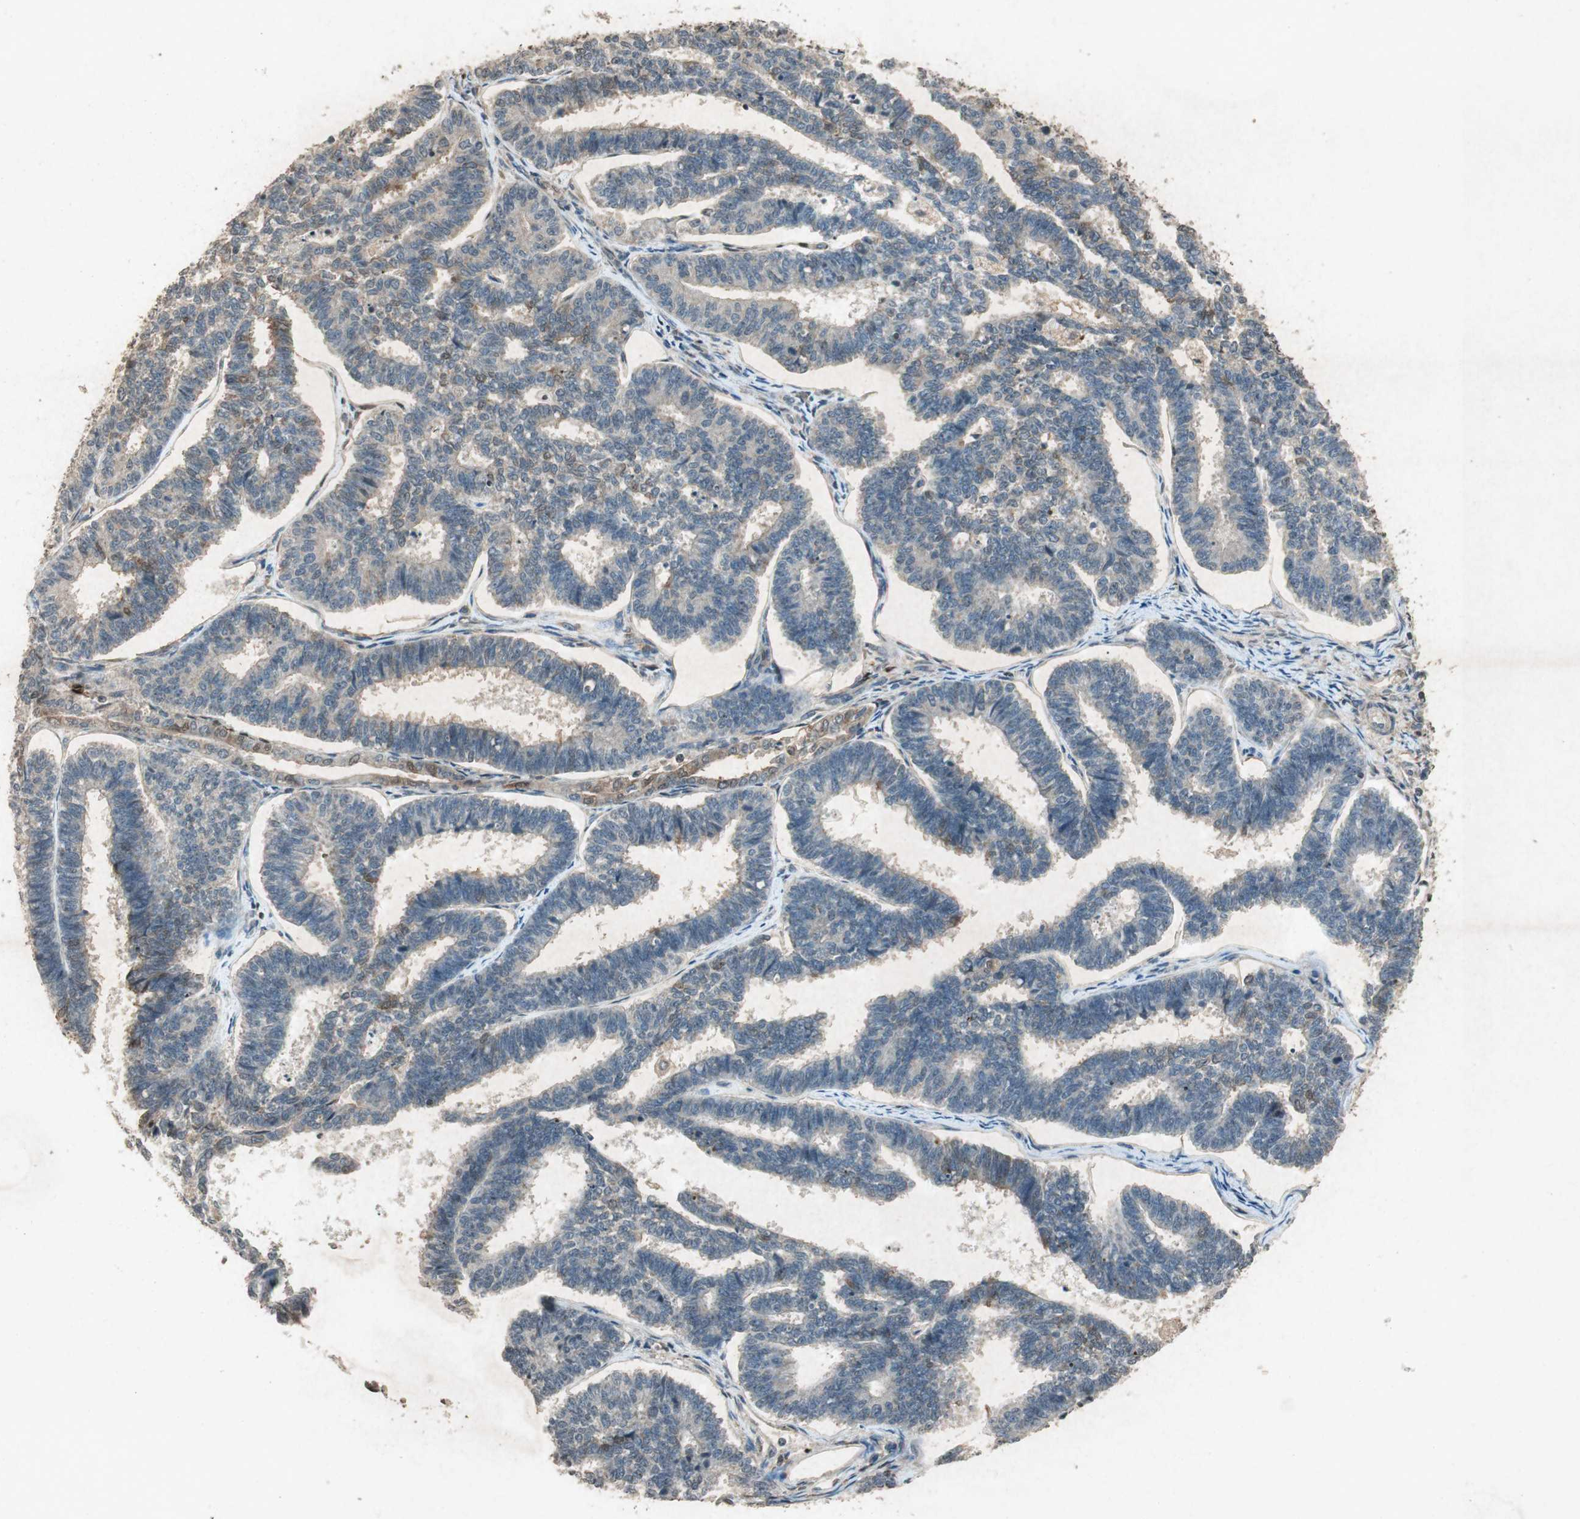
{"staining": {"intensity": "negative", "quantity": "none", "location": "none"}, "tissue": "endometrial cancer", "cell_type": "Tumor cells", "image_type": "cancer", "snomed": [{"axis": "morphology", "description": "Adenocarcinoma, NOS"}, {"axis": "topography", "description": "Endometrium"}], "caption": "DAB (3,3'-diaminobenzidine) immunohistochemical staining of human endometrial cancer reveals no significant staining in tumor cells.", "gene": "PRKG1", "patient": {"sex": "female", "age": 70}}